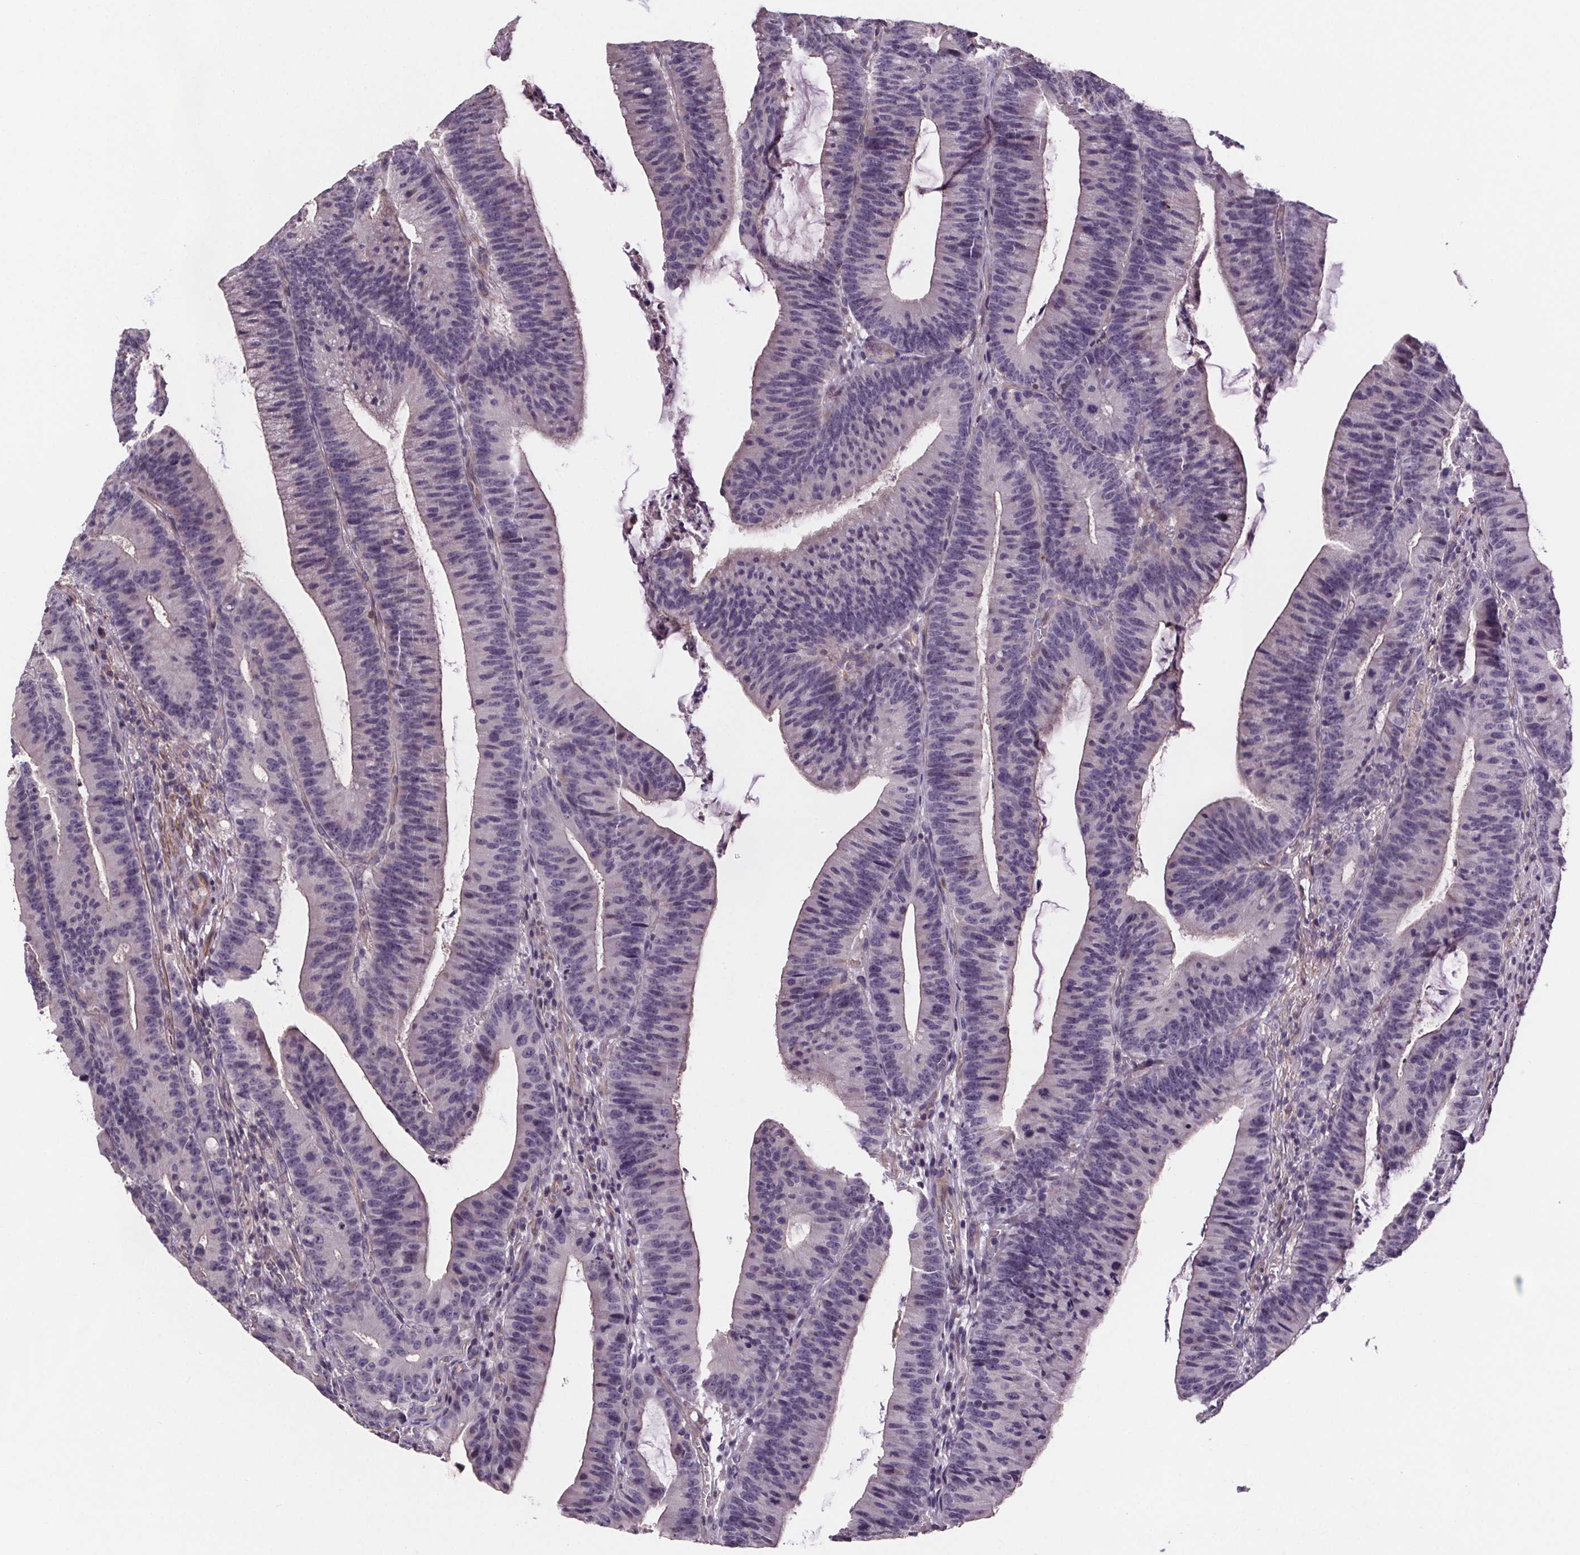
{"staining": {"intensity": "negative", "quantity": "none", "location": "none"}, "tissue": "colorectal cancer", "cell_type": "Tumor cells", "image_type": "cancer", "snomed": [{"axis": "morphology", "description": "Adenocarcinoma, NOS"}, {"axis": "topography", "description": "Colon"}], "caption": "Immunohistochemistry micrograph of neoplastic tissue: colorectal adenocarcinoma stained with DAB (3,3'-diaminobenzidine) reveals no significant protein expression in tumor cells.", "gene": "CLN3", "patient": {"sex": "female", "age": 78}}